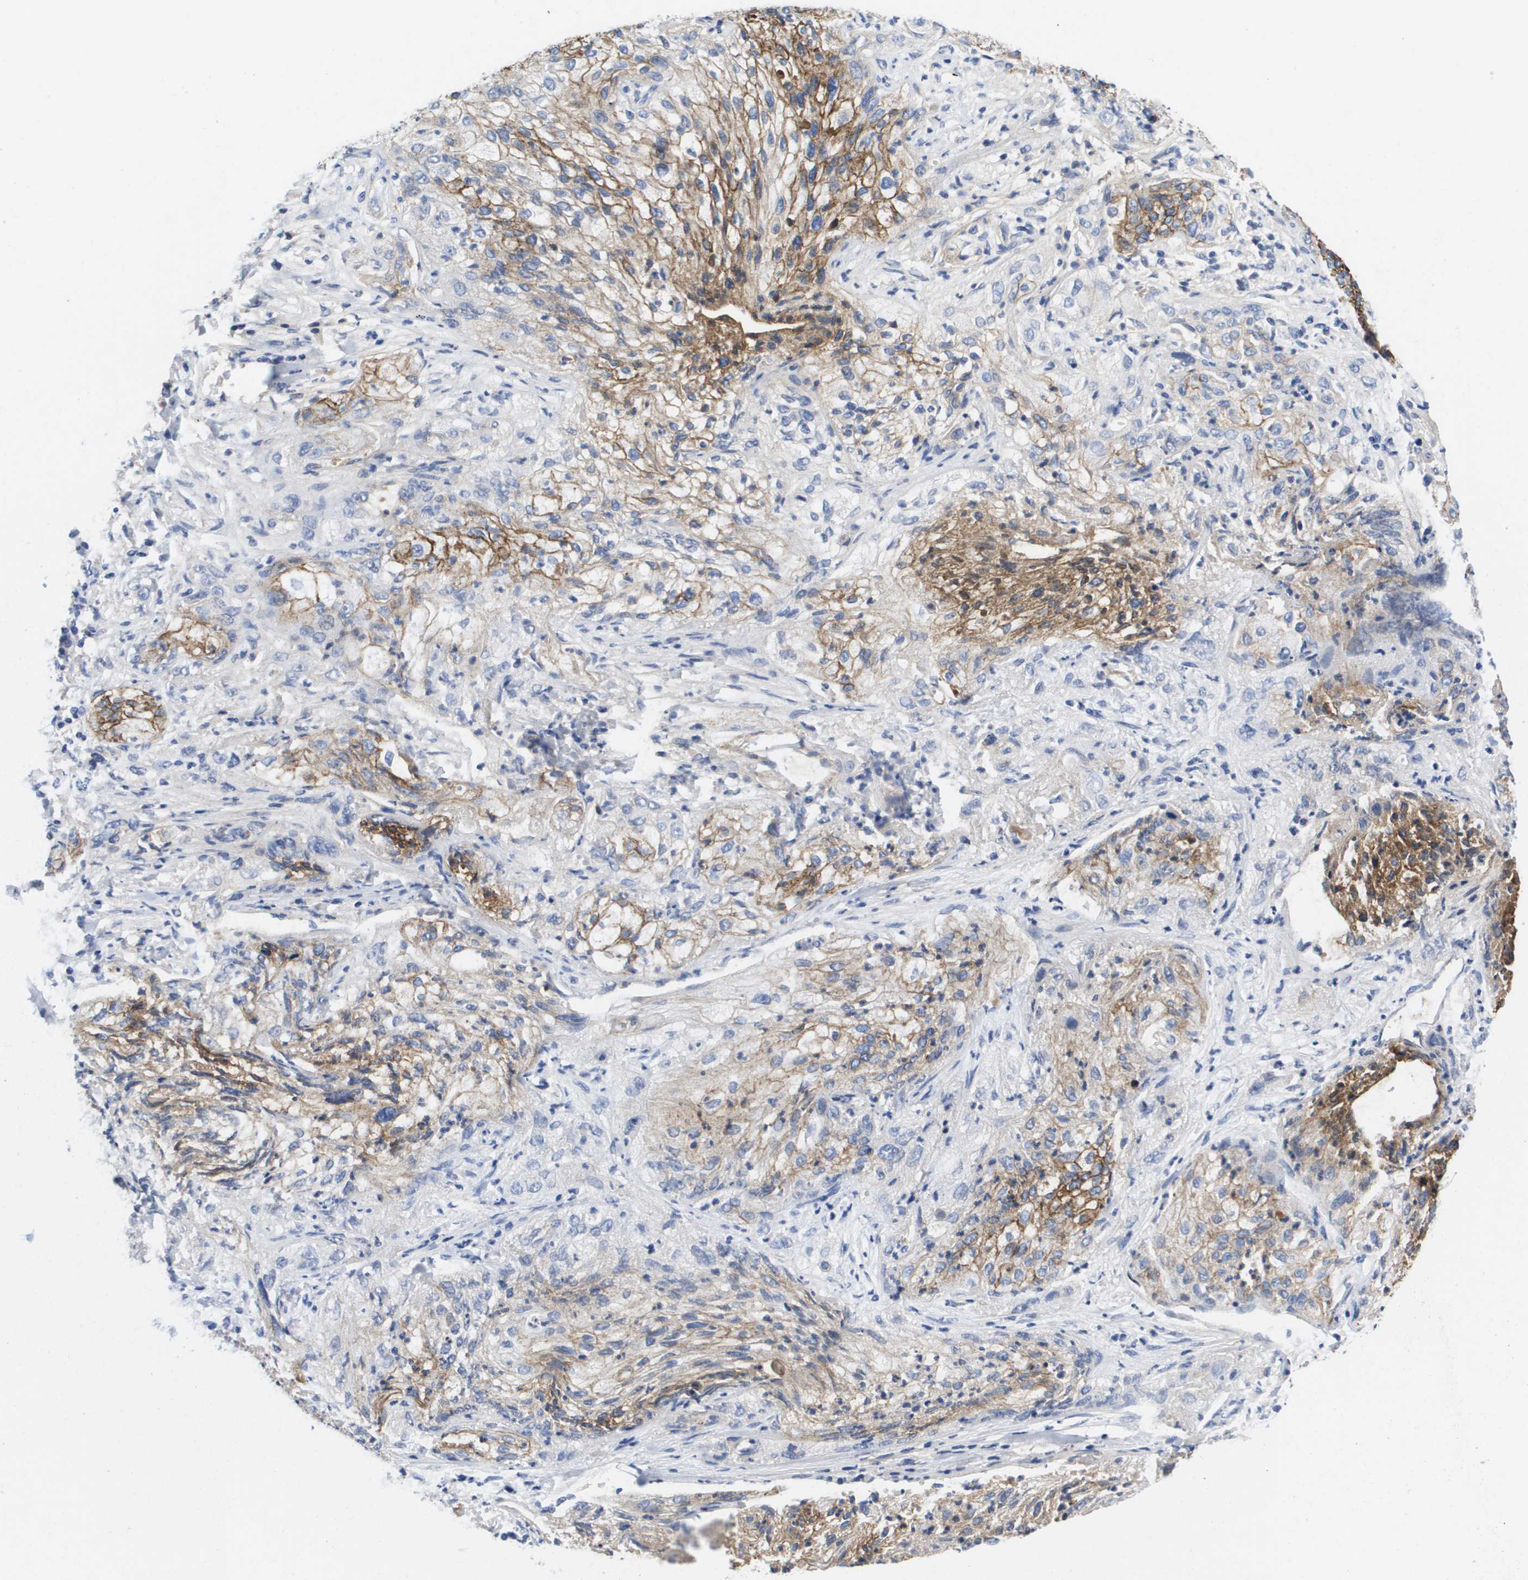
{"staining": {"intensity": "moderate", "quantity": "25%-75%", "location": "cytoplasmic/membranous"}, "tissue": "lung cancer", "cell_type": "Tumor cells", "image_type": "cancer", "snomed": [{"axis": "morphology", "description": "Inflammation, NOS"}, {"axis": "morphology", "description": "Squamous cell carcinoma, NOS"}, {"axis": "topography", "description": "Lymph node"}, {"axis": "topography", "description": "Soft tissue"}, {"axis": "topography", "description": "Lung"}], "caption": "This micrograph shows lung squamous cell carcinoma stained with IHC to label a protein in brown. The cytoplasmic/membranous of tumor cells show moderate positivity for the protein. Nuclei are counter-stained blue.", "gene": "SERPINC1", "patient": {"sex": "male", "age": 66}}